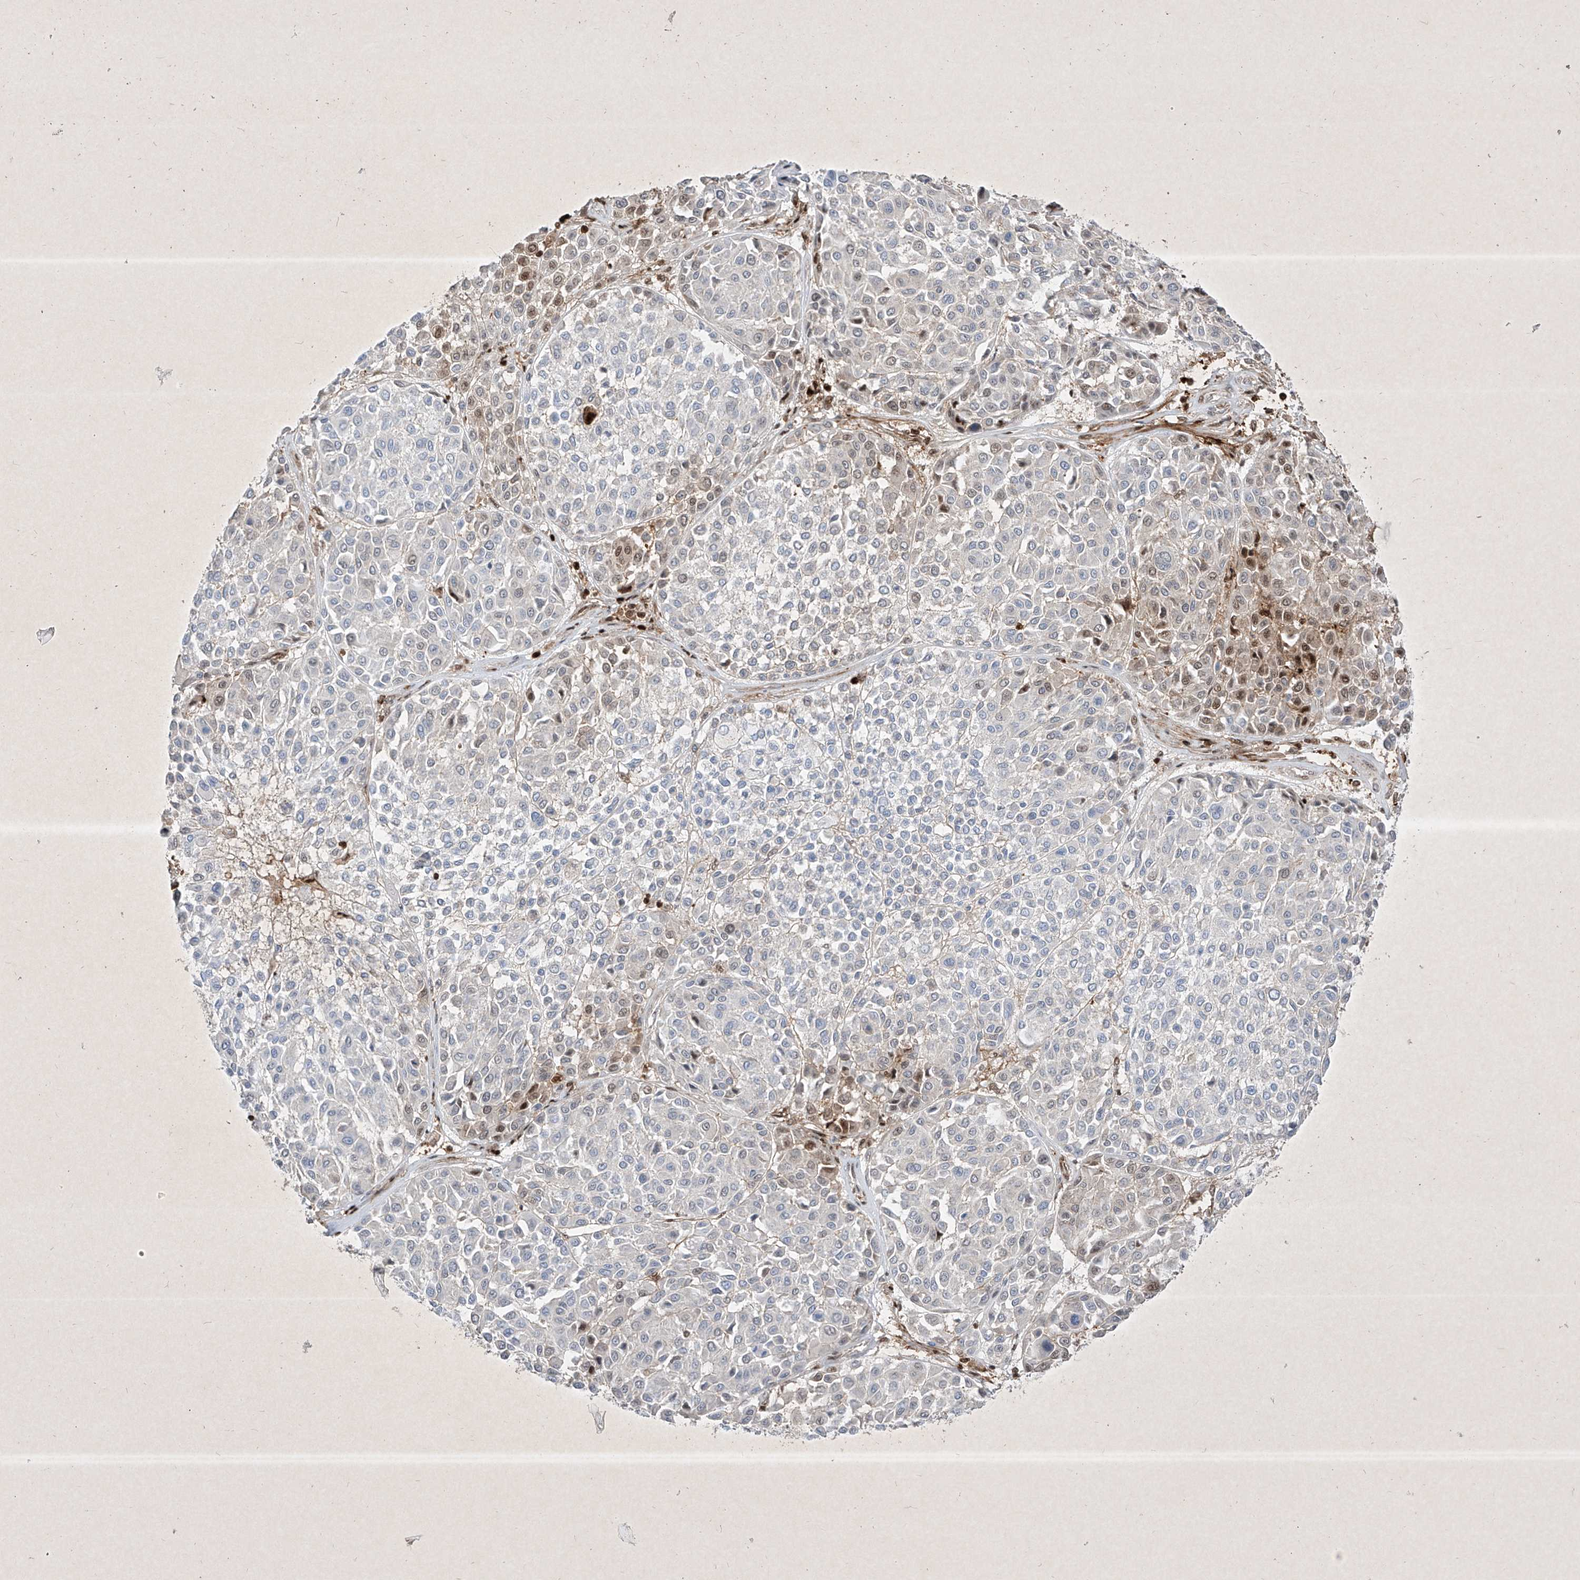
{"staining": {"intensity": "moderate", "quantity": "<25%", "location": "cytoplasmic/membranous,nuclear"}, "tissue": "melanoma", "cell_type": "Tumor cells", "image_type": "cancer", "snomed": [{"axis": "morphology", "description": "Malignant melanoma, Metastatic site"}, {"axis": "topography", "description": "Soft tissue"}], "caption": "Protein staining of melanoma tissue exhibits moderate cytoplasmic/membranous and nuclear positivity in approximately <25% of tumor cells. (Stains: DAB (3,3'-diaminobenzidine) in brown, nuclei in blue, Microscopy: brightfield microscopy at high magnification).", "gene": "PSMB10", "patient": {"sex": "male", "age": 41}}